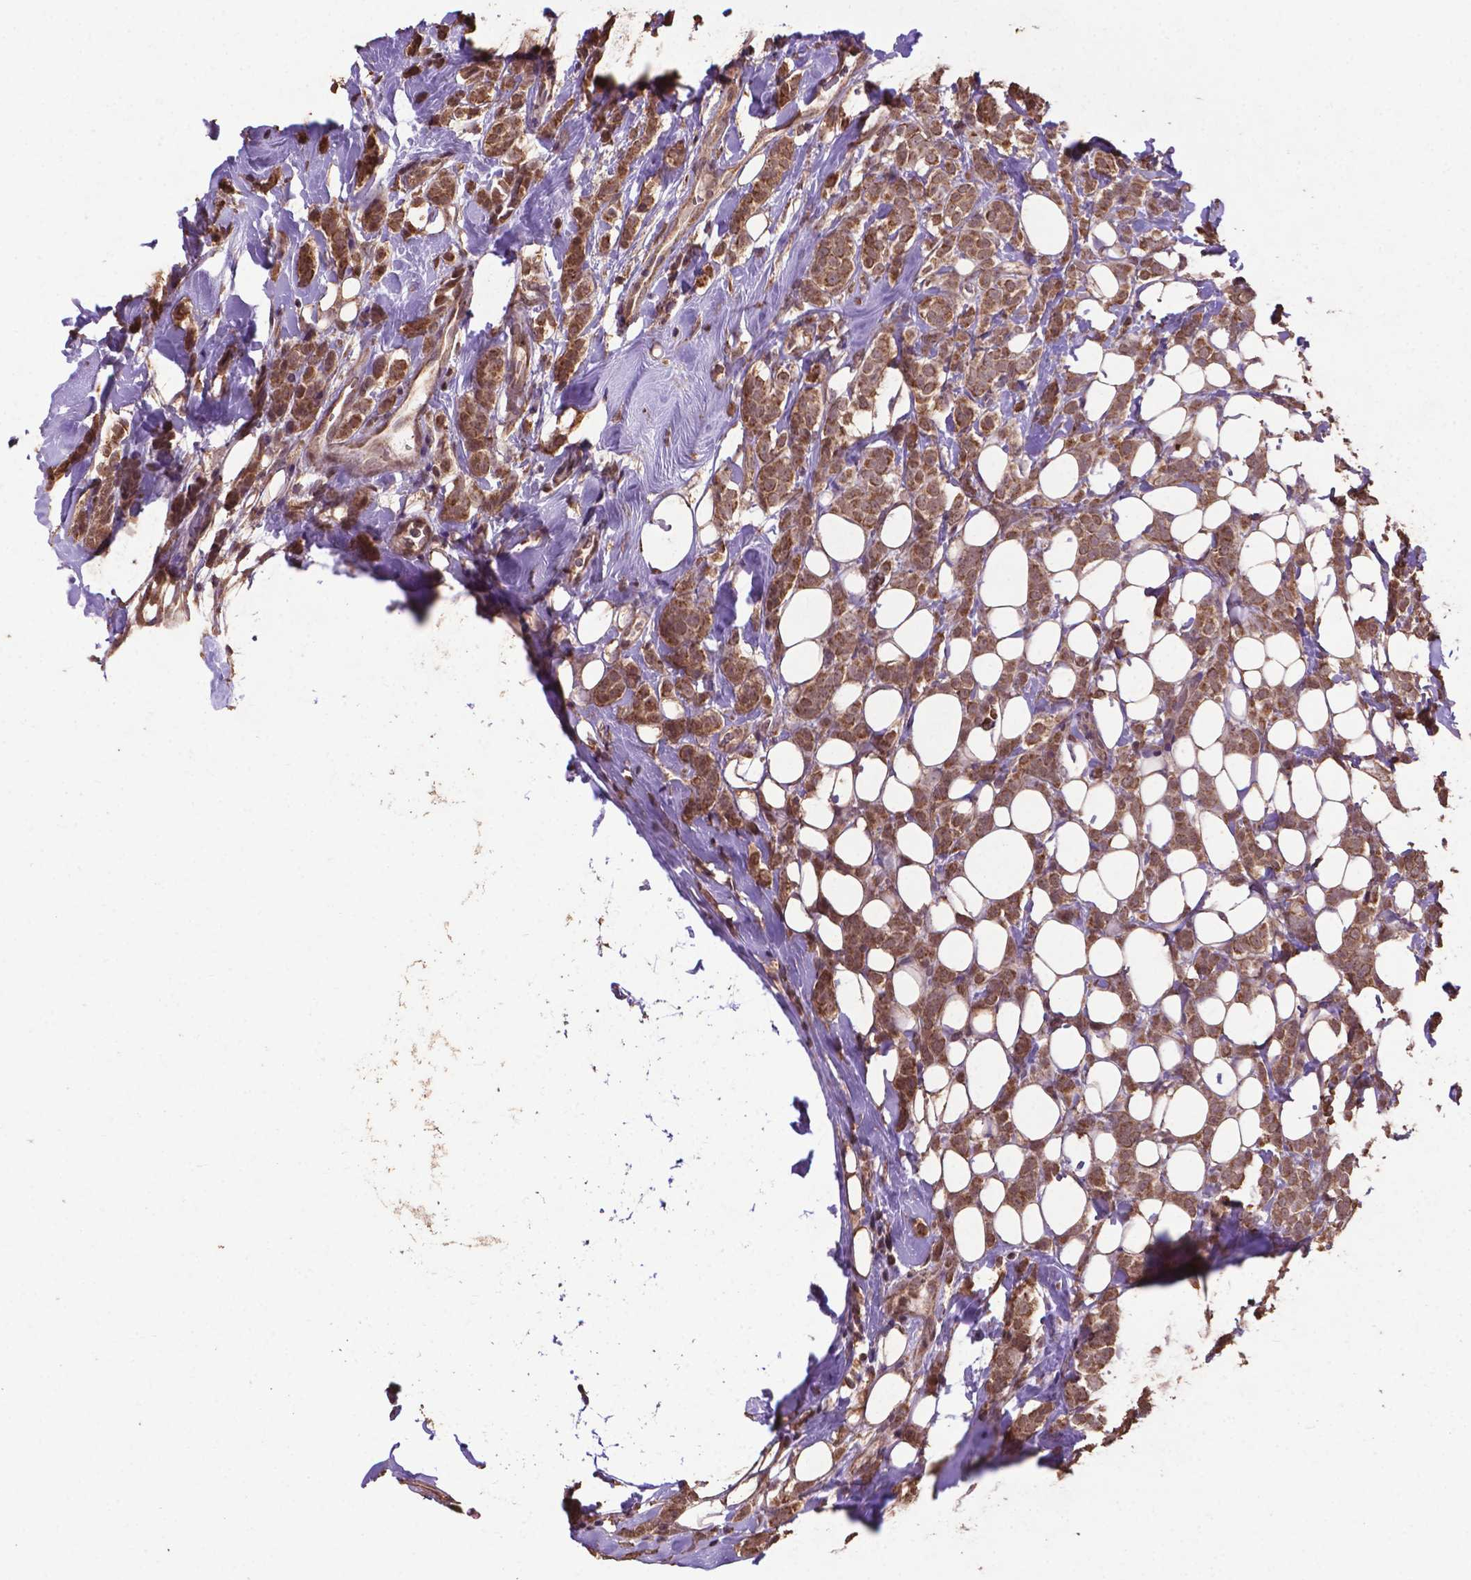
{"staining": {"intensity": "moderate", "quantity": ">75%", "location": "cytoplasmic/membranous"}, "tissue": "breast cancer", "cell_type": "Tumor cells", "image_type": "cancer", "snomed": [{"axis": "morphology", "description": "Lobular carcinoma"}, {"axis": "topography", "description": "Breast"}], "caption": "A medium amount of moderate cytoplasmic/membranous staining is present in about >75% of tumor cells in lobular carcinoma (breast) tissue.", "gene": "DCAF1", "patient": {"sex": "female", "age": 49}}